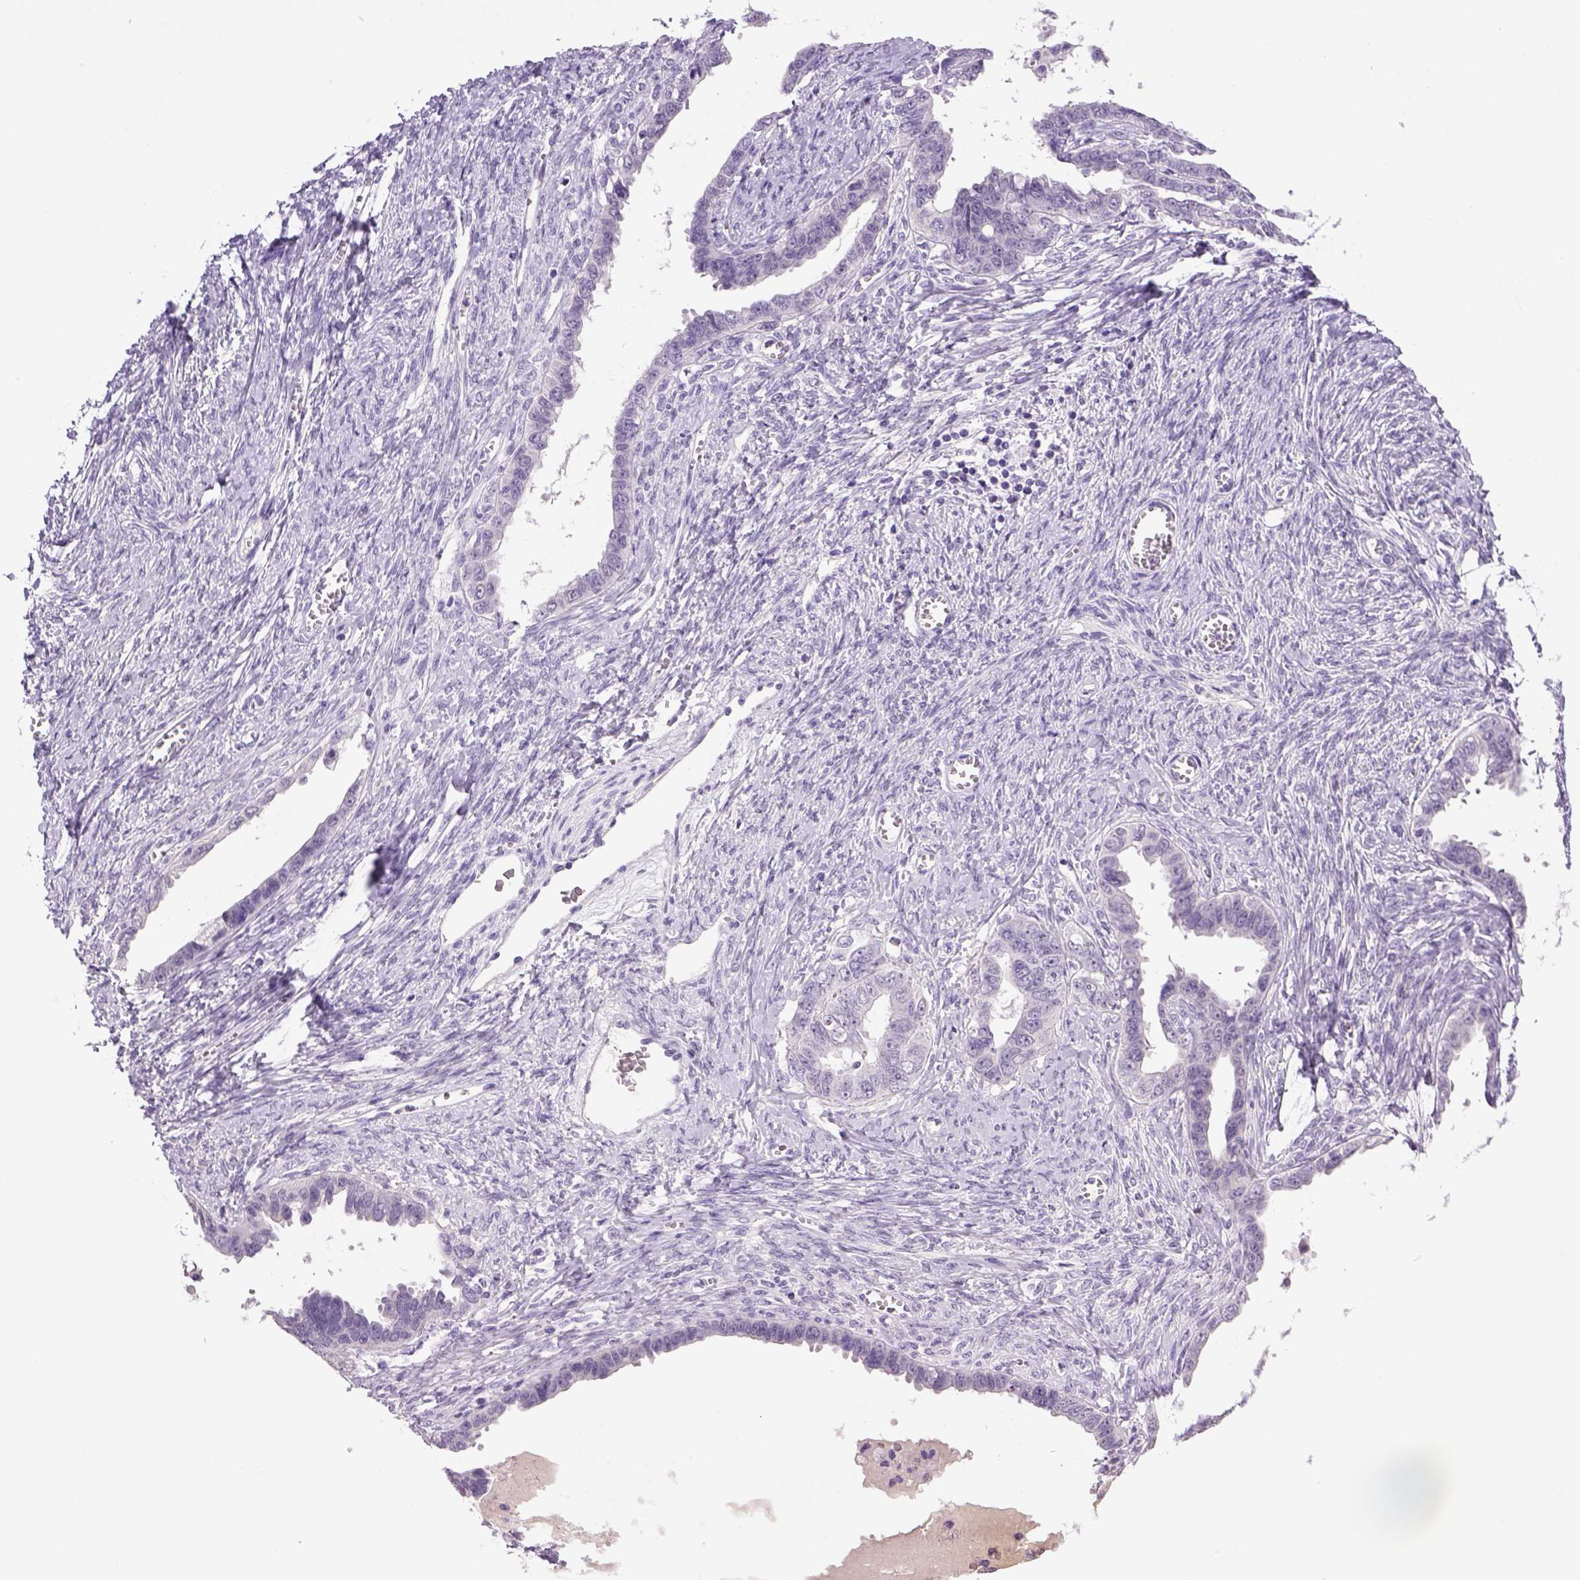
{"staining": {"intensity": "negative", "quantity": "none", "location": "none"}, "tissue": "ovarian cancer", "cell_type": "Tumor cells", "image_type": "cancer", "snomed": [{"axis": "morphology", "description": "Cystadenocarcinoma, serous, NOS"}, {"axis": "topography", "description": "Ovary"}], "caption": "Tumor cells show no significant protein expression in ovarian cancer (serous cystadenocarcinoma).", "gene": "DBH", "patient": {"sex": "female", "age": 69}}